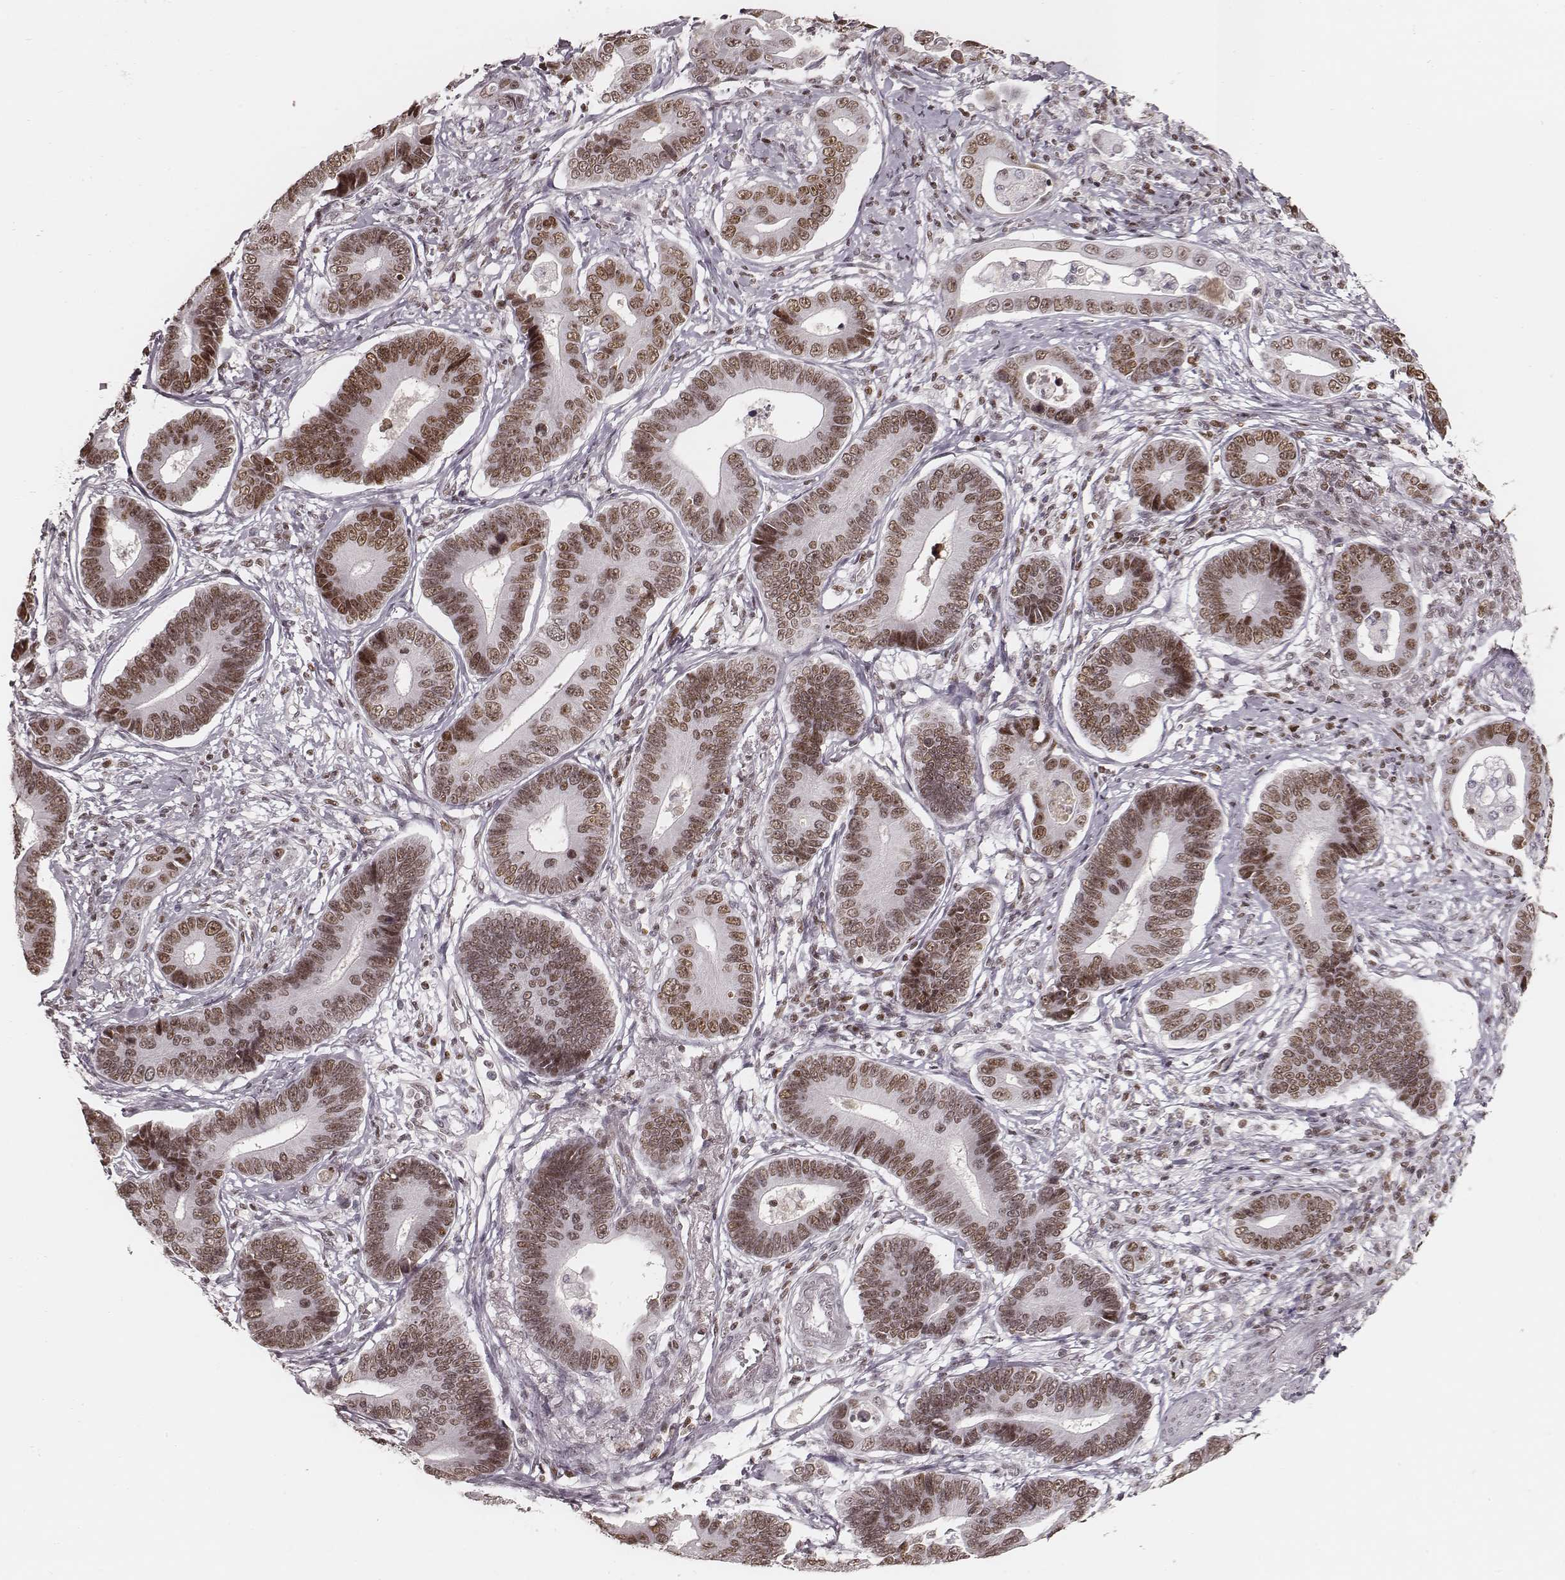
{"staining": {"intensity": "moderate", "quantity": ">75%", "location": "nuclear"}, "tissue": "stomach cancer", "cell_type": "Tumor cells", "image_type": "cancer", "snomed": [{"axis": "morphology", "description": "Adenocarcinoma, NOS"}, {"axis": "topography", "description": "Stomach"}], "caption": "Stomach cancer (adenocarcinoma) stained with DAB (3,3'-diaminobenzidine) immunohistochemistry reveals medium levels of moderate nuclear expression in approximately >75% of tumor cells.", "gene": "PARP1", "patient": {"sex": "male", "age": 84}}